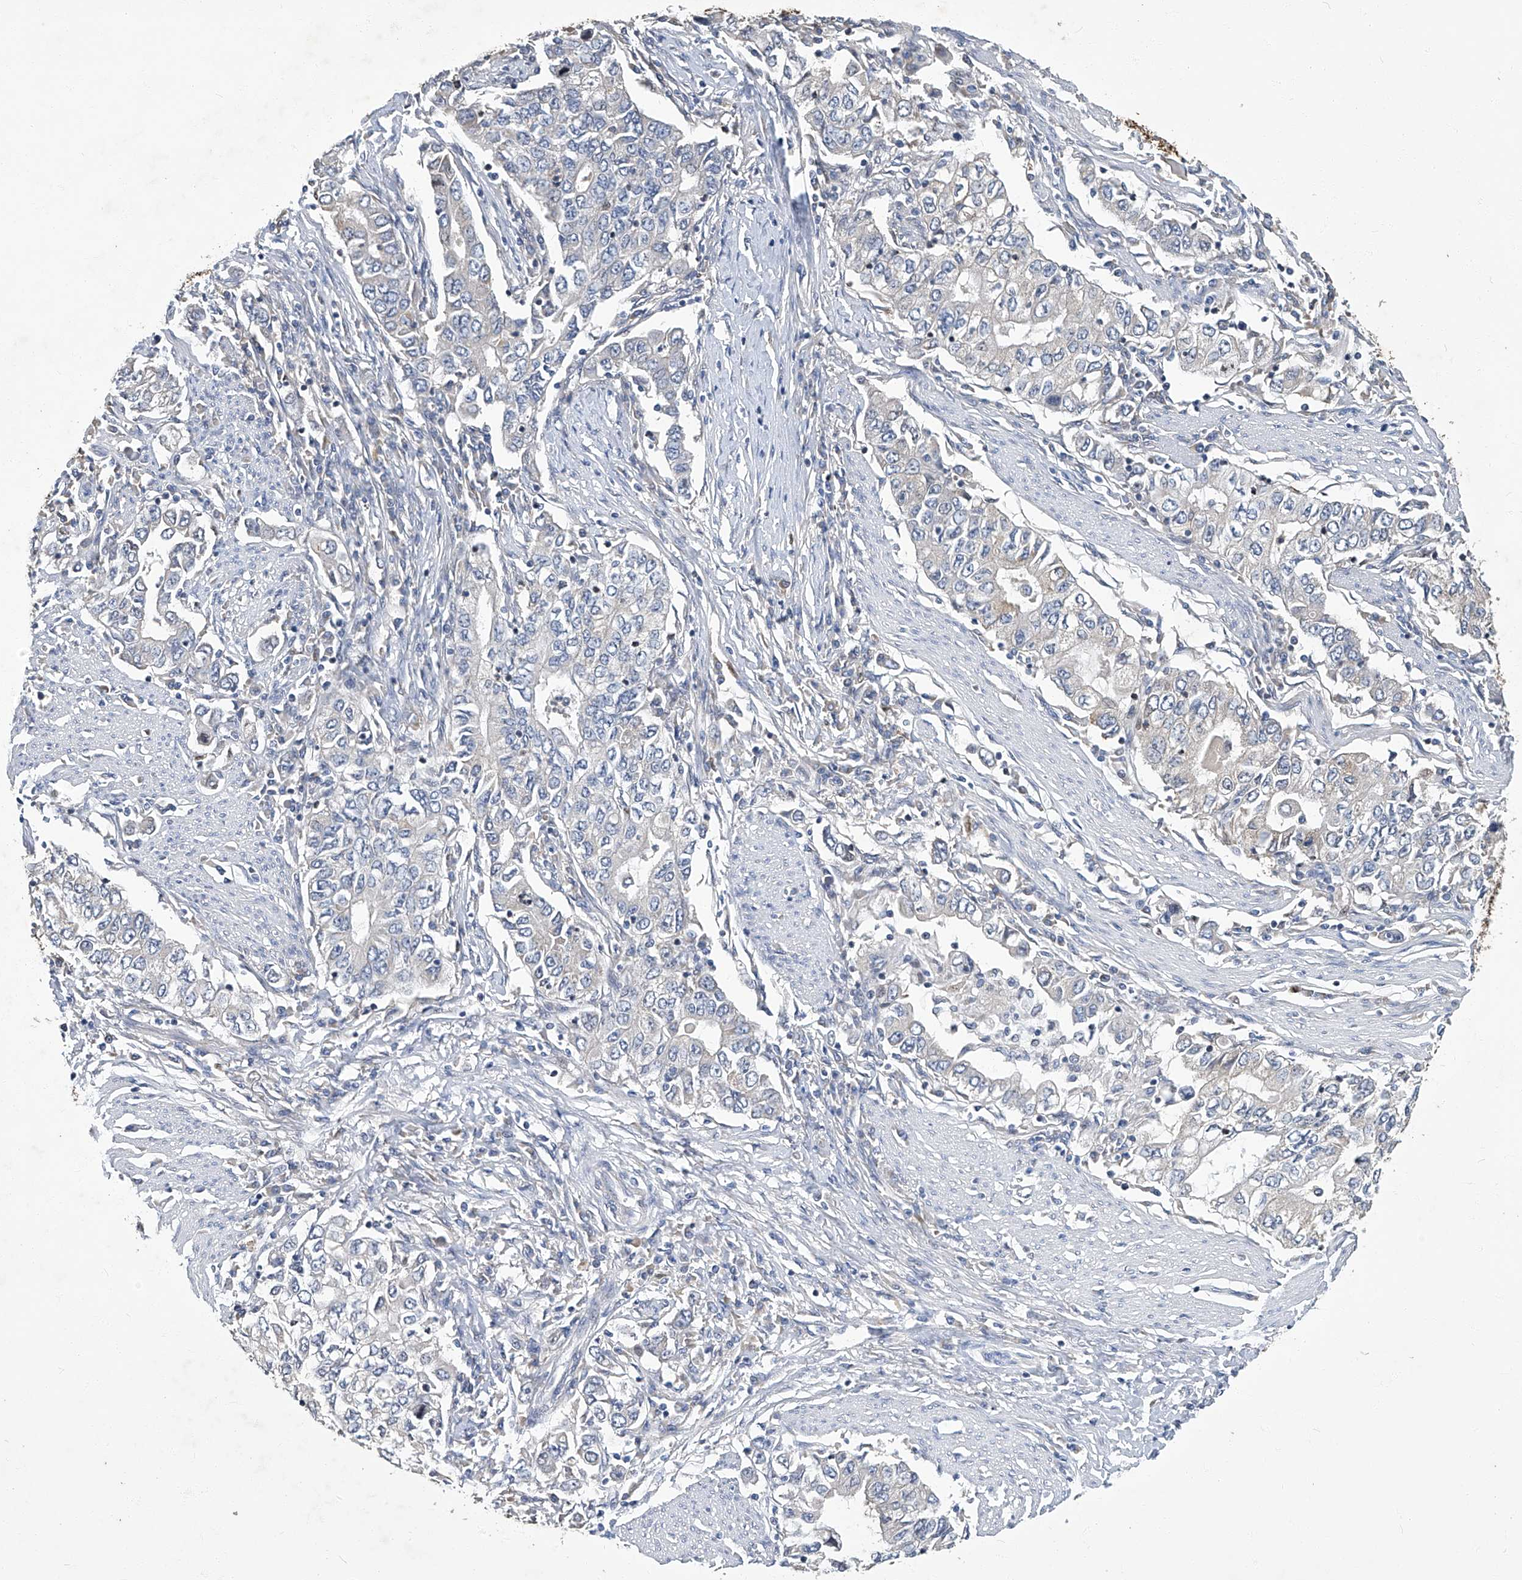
{"staining": {"intensity": "negative", "quantity": "none", "location": "none"}, "tissue": "stomach cancer", "cell_type": "Tumor cells", "image_type": "cancer", "snomed": [{"axis": "morphology", "description": "Adenocarcinoma, NOS"}, {"axis": "topography", "description": "Stomach, lower"}], "caption": "IHC image of neoplastic tissue: stomach cancer (adenocarcinoma) stained with DAB exhibits no significant protein expression in tumor cells.", "gene": "TGFBR1", "patient": {"sex": "female", "age": 72}}